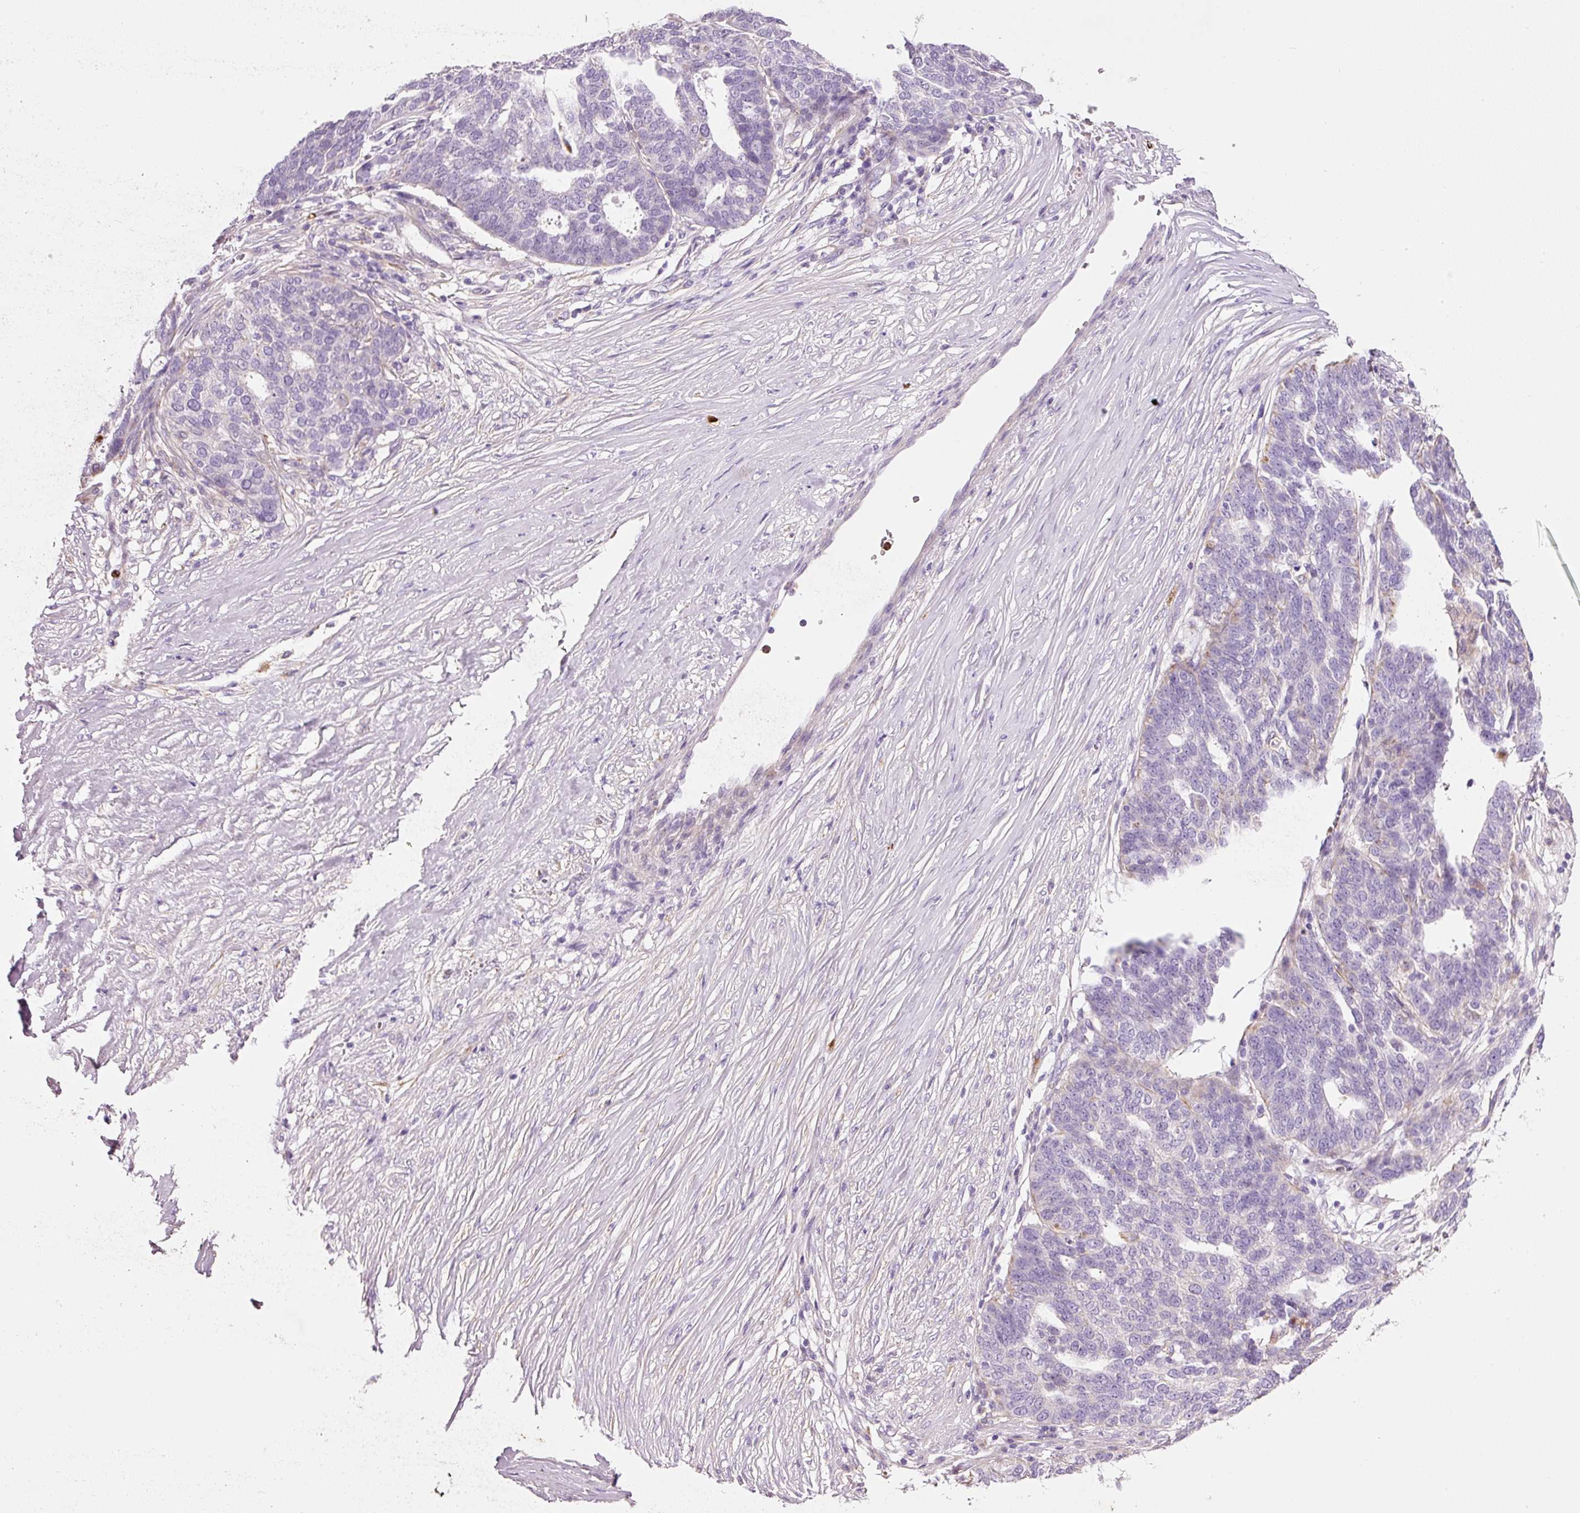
{"staining": {"intensity": "negative", "quantity": "none", "location": "none"}, "tissue": "ovarian cancer", "cell_type": "Tumor cells", "image_type": "cancer", "snomed": [{"axis": "morphology", "description": "Cystadenocarcinoma, serous, NOS"}, {"axis": "topography", "description": "Ovary"}], "caption": "Human ovarian cancer (serous cystadenocarcinoma) stained for a protein using IHC exhibits no staining in tumor cells.", "gene": "TMC8", "patient": {"sex": "female", "age": 59}}